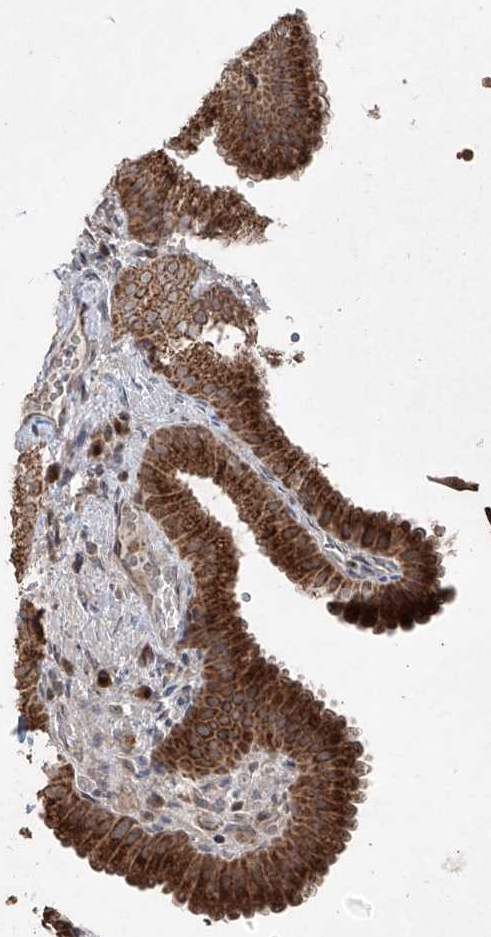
{"staining": {"intensity": "strong", "quantity": ">75%", "location": "cytoplasmic/membranous"}, "tissue": "gallbladder", "cell_type": "Glandular cells", "image_type": "normal", "snomed": [{"axis": "morphology", "description": "Normal tissue, NOS"}, {"axis": "topography", "description": "Gallbladder"}], "caption": "This photomicrograph shows immunohistochemistry staining of normal gallbladder, with high strong cytoplasmic/membranous staining in approximately >75% of glandular cells.", "gene": "ABCD3", "patient": {"sex": "female", "age": 30}}